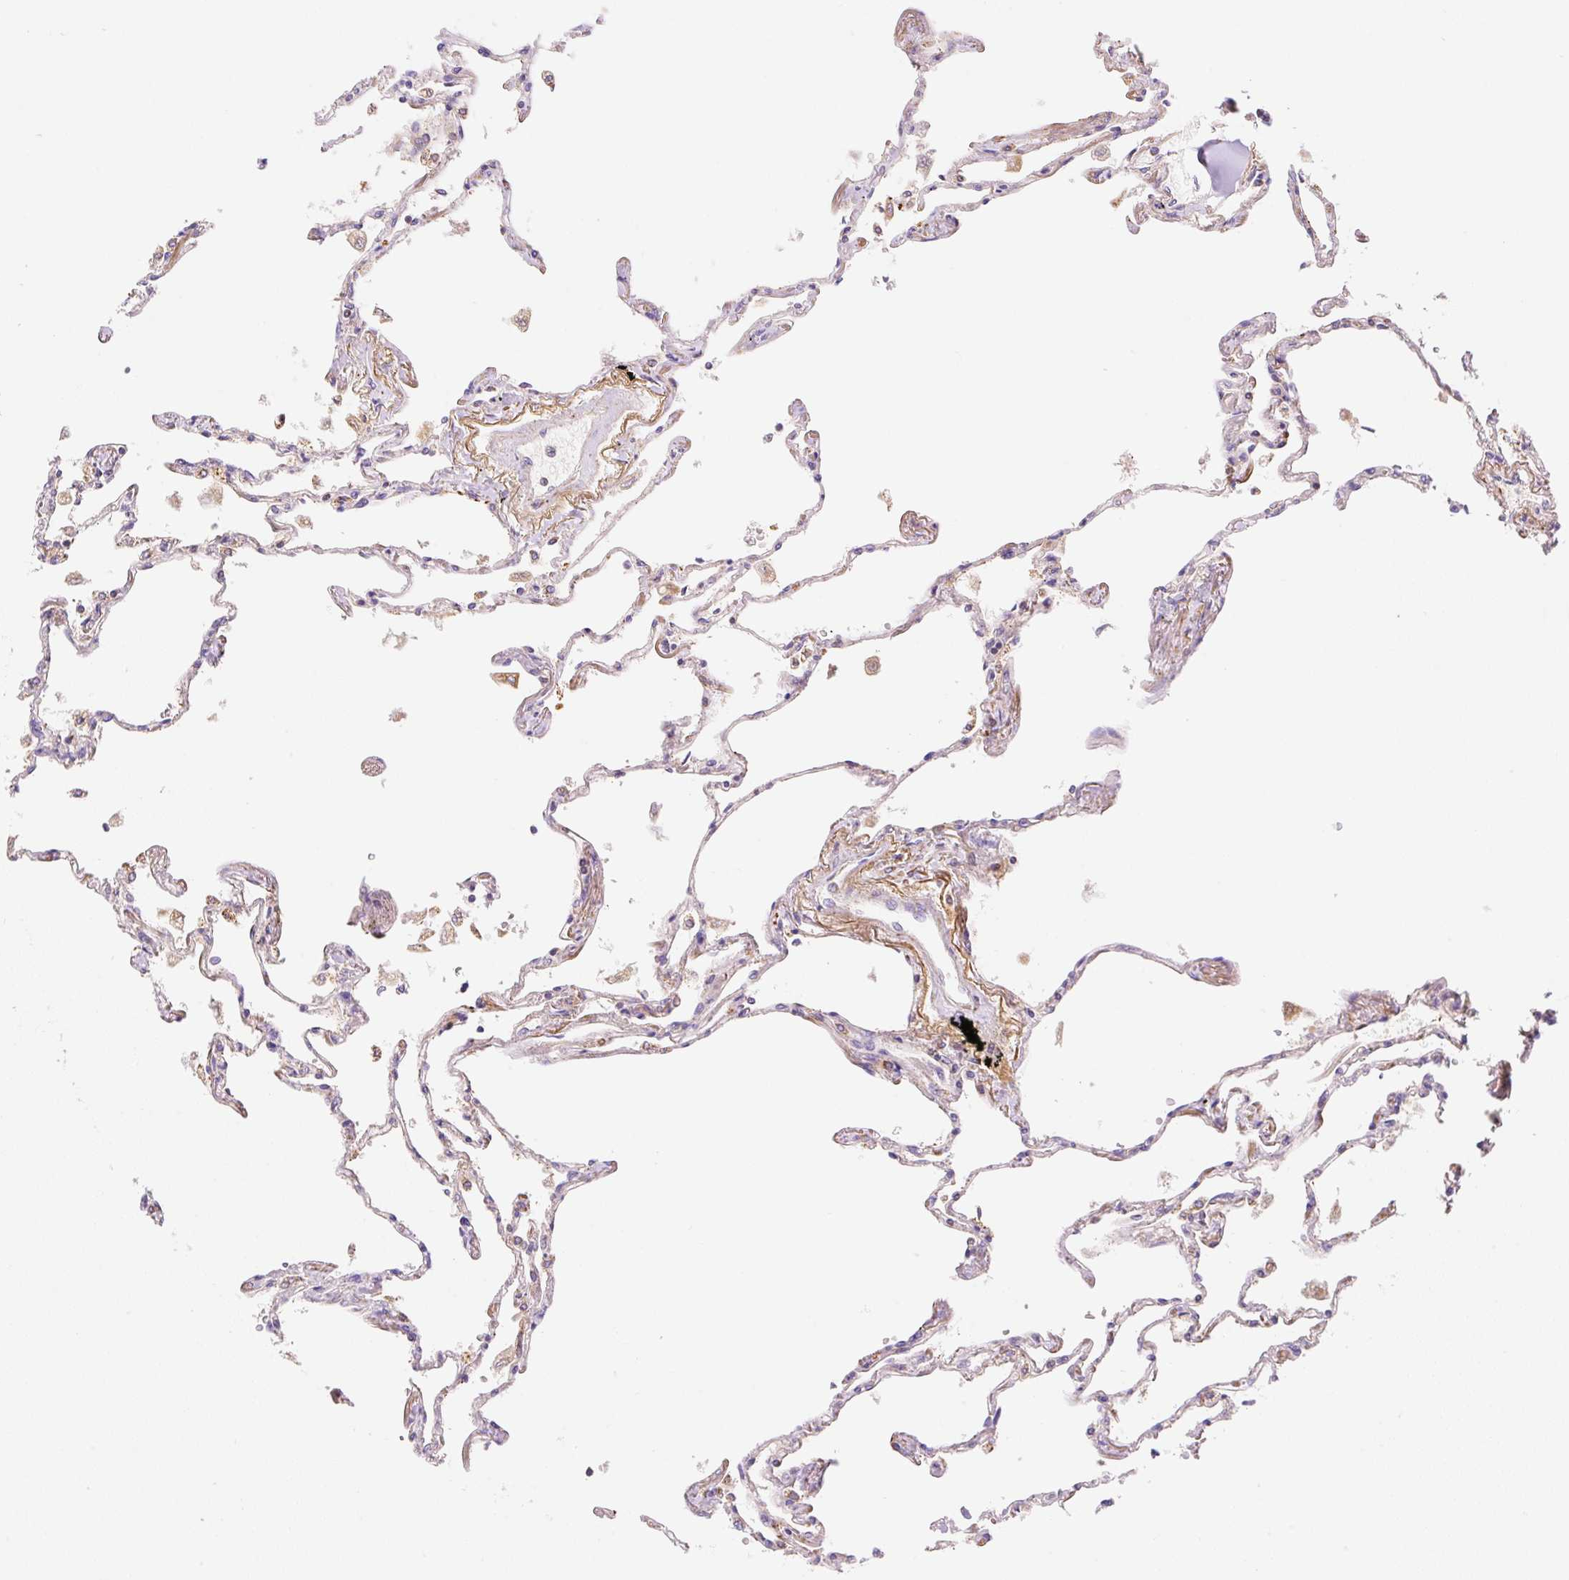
{"staining": {"intensity": "moderate", "quantity": "<25%", "location": "cytoplasmic/membranous"}, "tissue": "lung", "cell_type": "Alveolar cells", "image_type": "normal", "snomed": [{"axis": "morphology", "description": "Normal tissue, NOS"}, {"axis": "topography", "description": "Lung"}], "caption": "High-magnification brightfield microscopy of unremarkable lung stained with DAB (3,3'-diaminobenzidine) (brown) and counterstained with hematoxylin (blue). alveolar cells exhibit moderate cytoplasmic/membranous staining is present in about<25% of cells.", "gene": "ETNK2", "patient": {"sex": "female", "age": 67}}